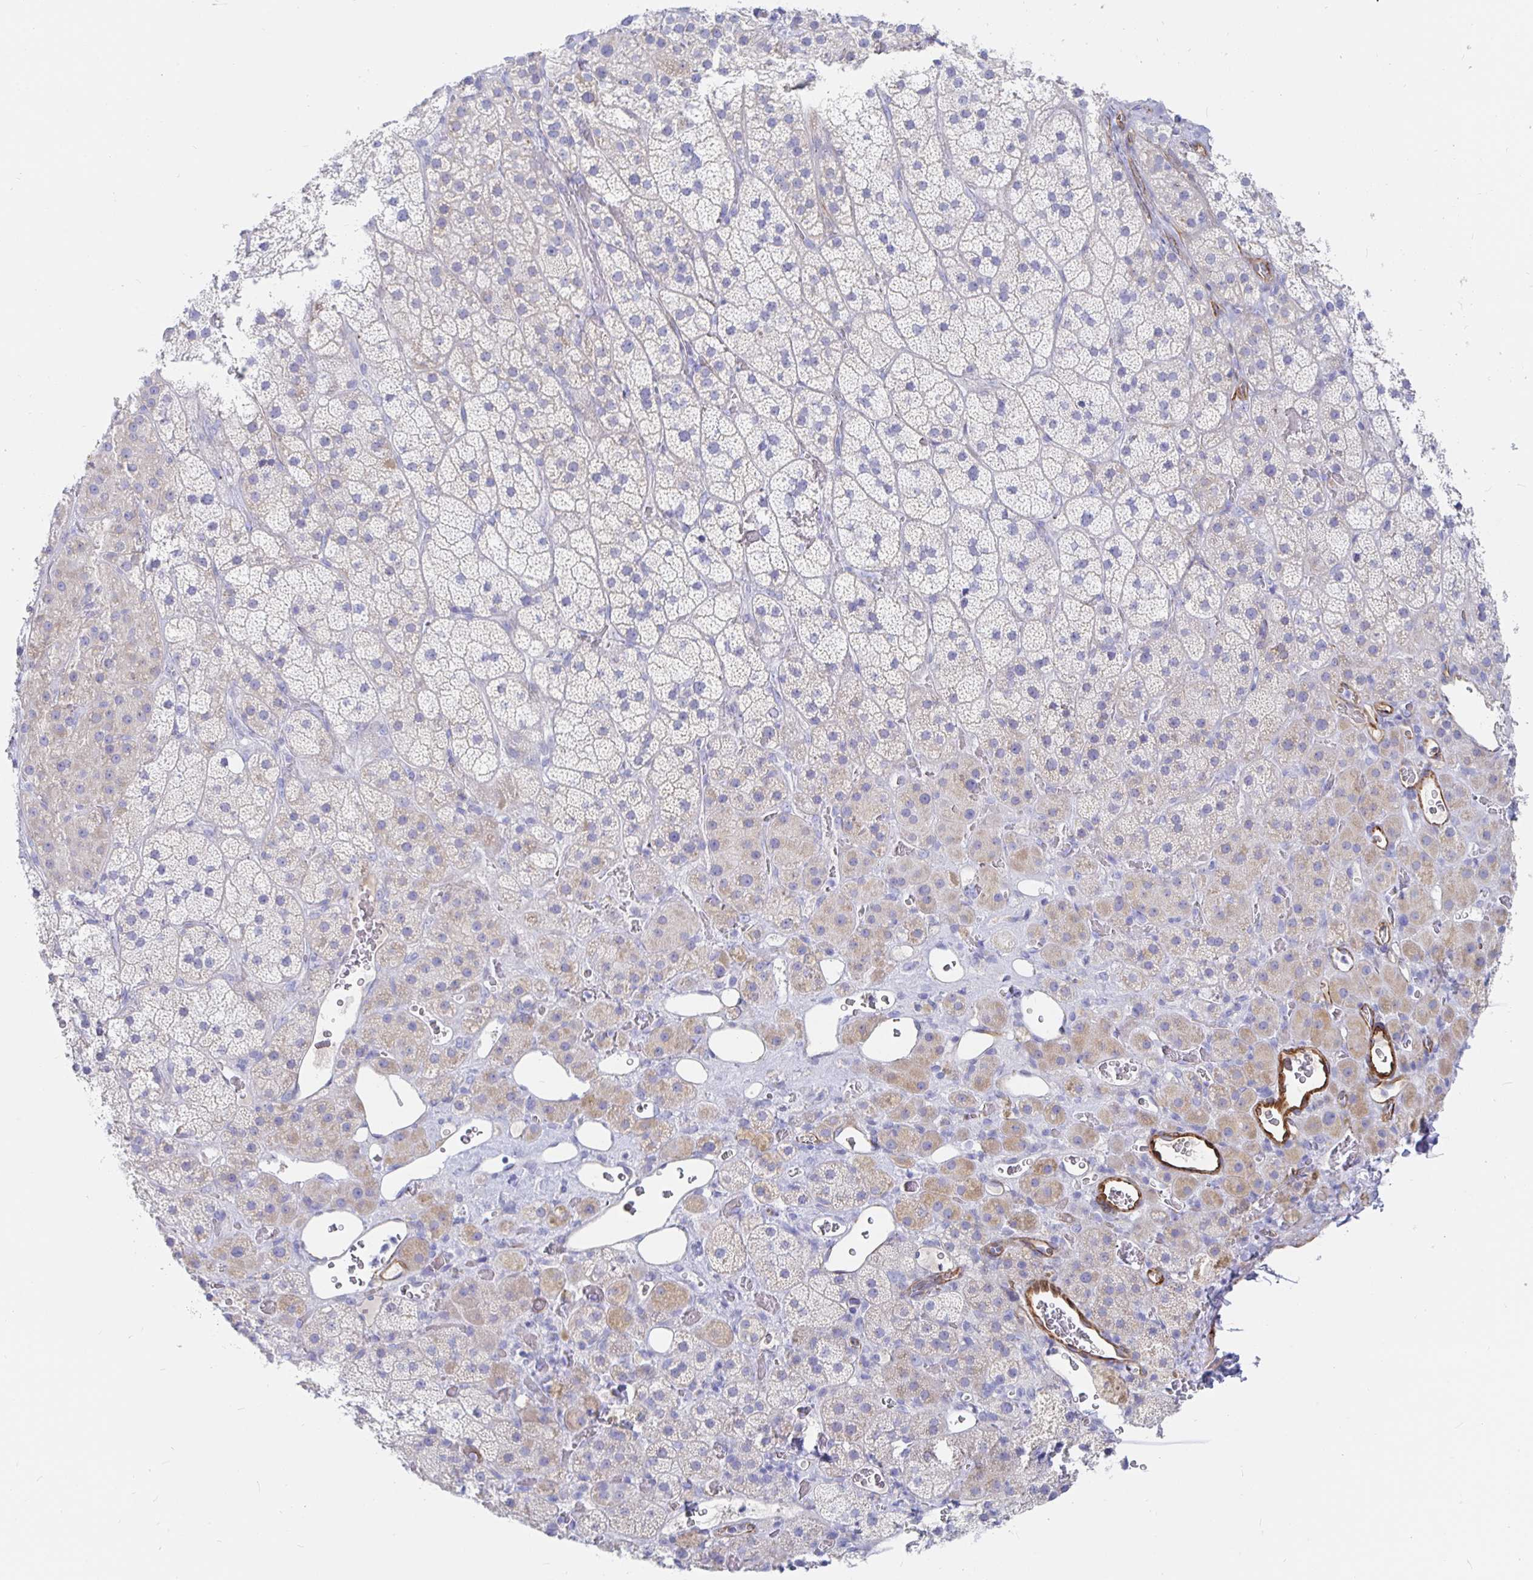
{"staining": {"intensity": "weak", "quantity": "<25%", "location": "cytoplasmic/membranous"}, "tissue": "adrenal gland", "cell_type": "Glandular cells", "image_type": "normal", "snomed": [{"axis": "morphology", "description": "Normal tissue, NOS"}, {"axis": "topography", "description": "Adrenal gland"}], "caption": "This is an immunohistochemistry (IHC) image of unremarkable human adrenal gland. There is no positivity in glandular cells.", "gene": "COX16", "patient": {"sex": "male", "age": 57}}